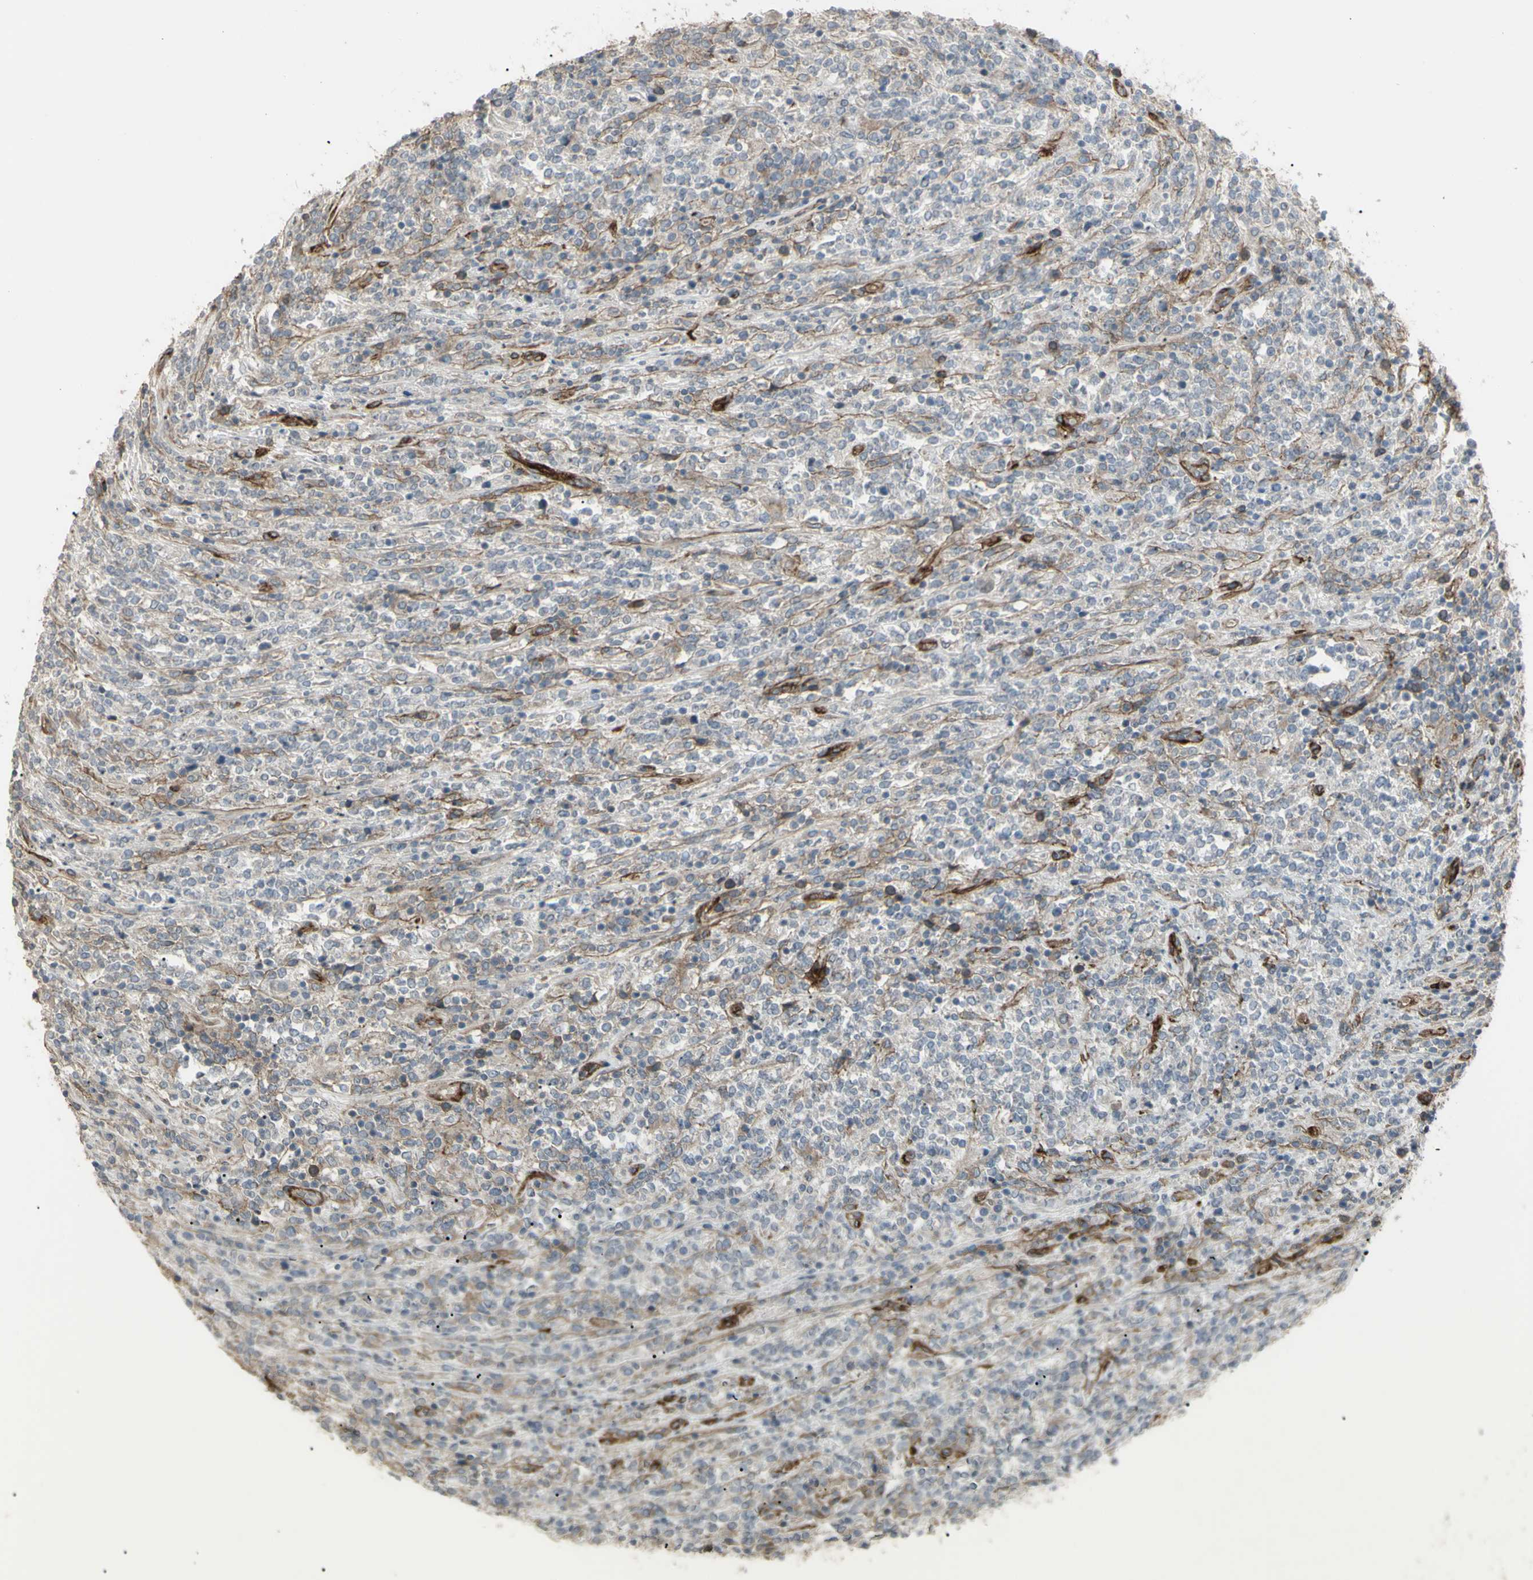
{"staining": {"intensity": "moderate", "quantity": "<25%", "location": "cytoplasmic/membranous"}, "tissue": "lymphoma", "cell_type": "Tumor cells", "image_type": "cancer", "snomed": [{"axis": "morphology", "description": "Malignant lymphoma, non-Hodgkin's type, High grade"}, {"axis": "topography", "description": "Soft tissue"}], "caption": "Immunohistochemical staining of human lymphoma reveals low levels of moderate cytoplasmic/membranous staining in approximately <25% of tumor cells. The protein of interest is shown in brown color, while the nuclei are stained blue.", "gene": "CD276", "patient": {"sex": "male", "age": 18}}